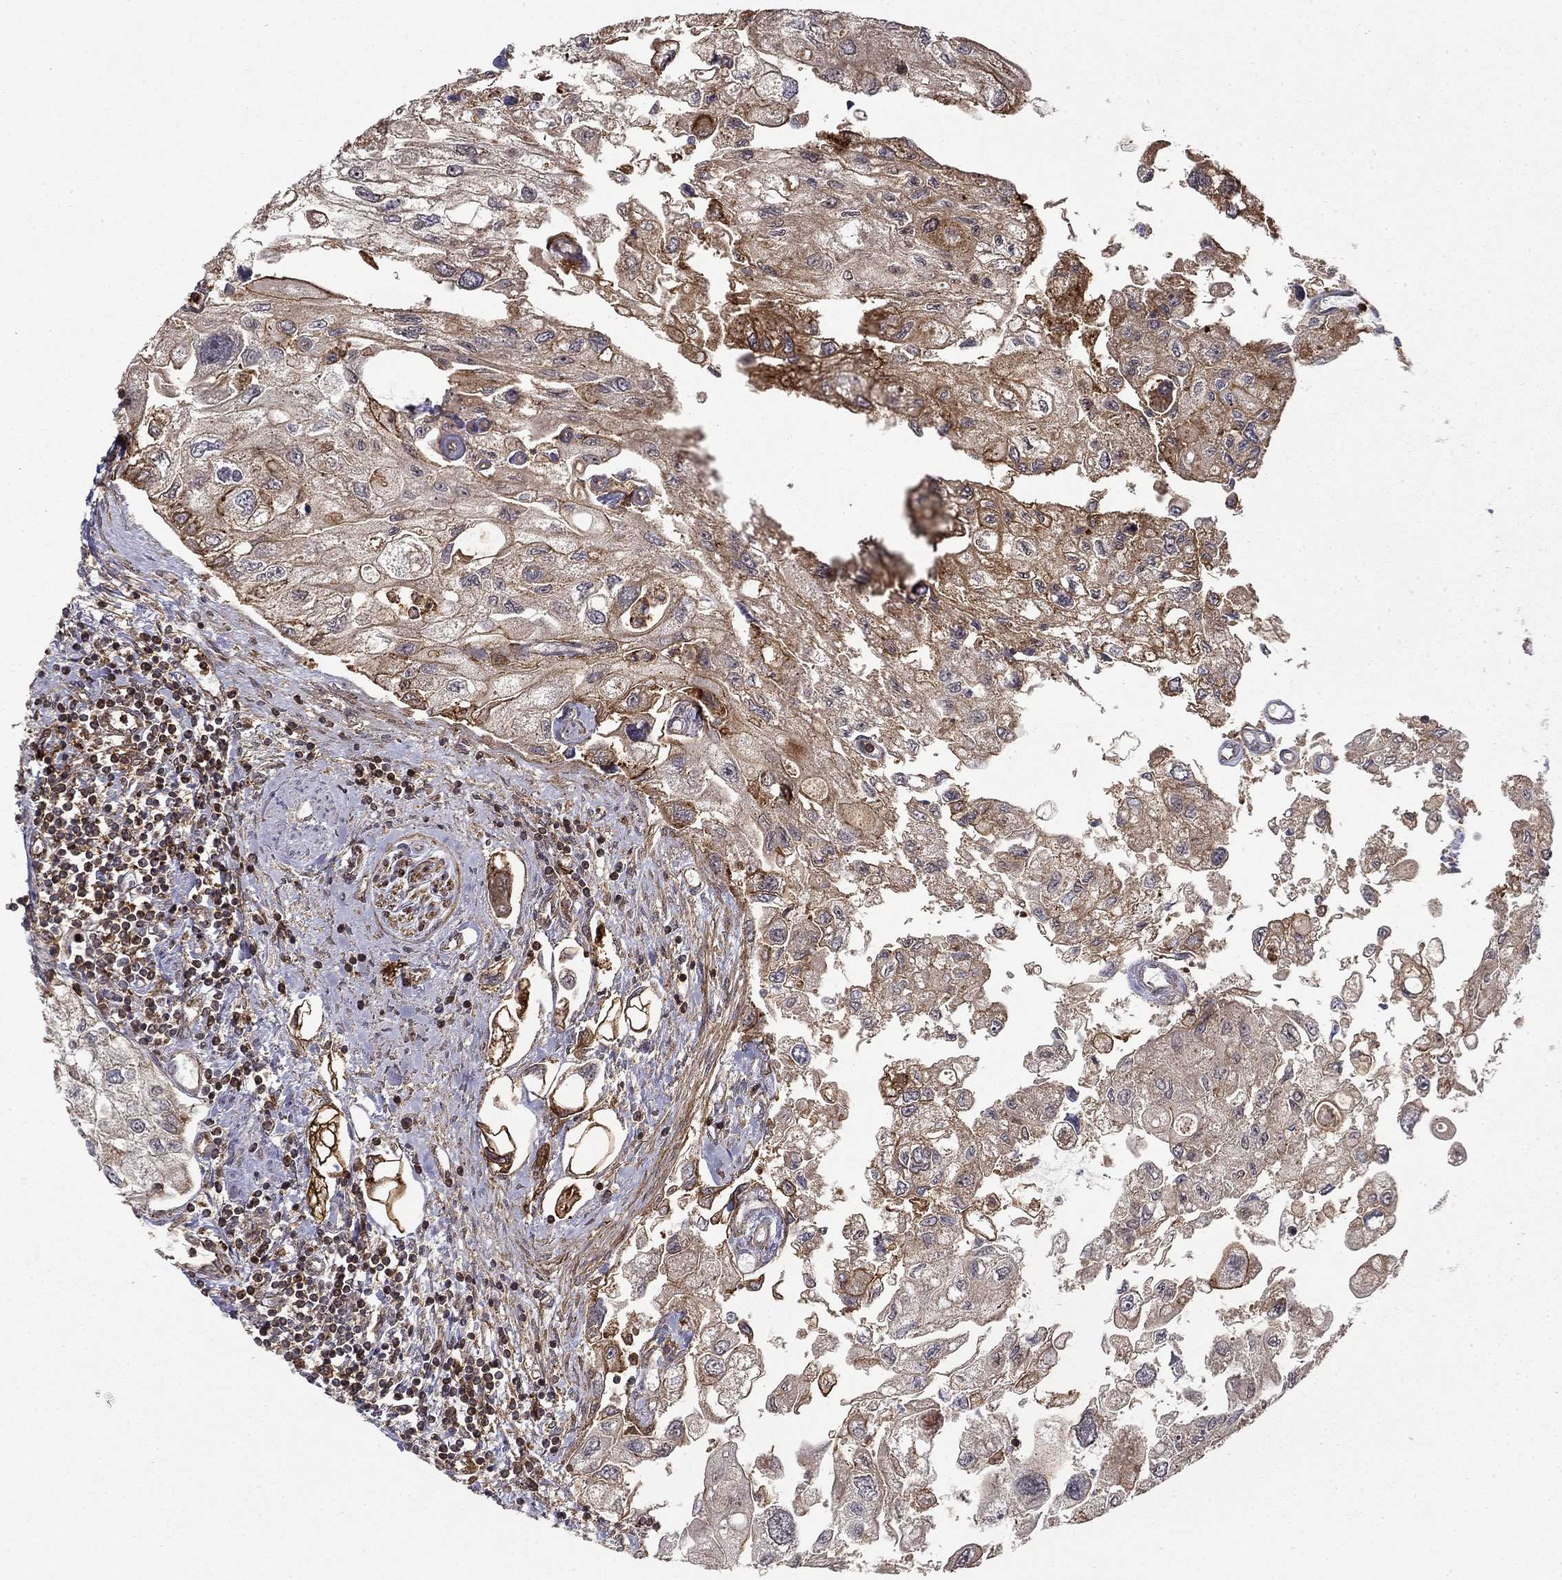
{"staining": {"intensity": "moderate", "quantity": "25%-75%", "location": "cytoplasmic/membranous"}, "tissue": "urothelial cancer", "cell_type": "Tumor cells", "image_type": "cancer", "snomed": [{"axis": "morphology", "description": "Urothelial carcinoma, High grade"}, {"axis": "topography", "description": "Urinary bladder"}], "caption": "Tumor cells exhibit moderate cytoplasmic/membranous positivity in about 25%-75% of cells in urothelial cancer.", "gene": "ADM", "patient": {"sex": "male", "age": 59}}